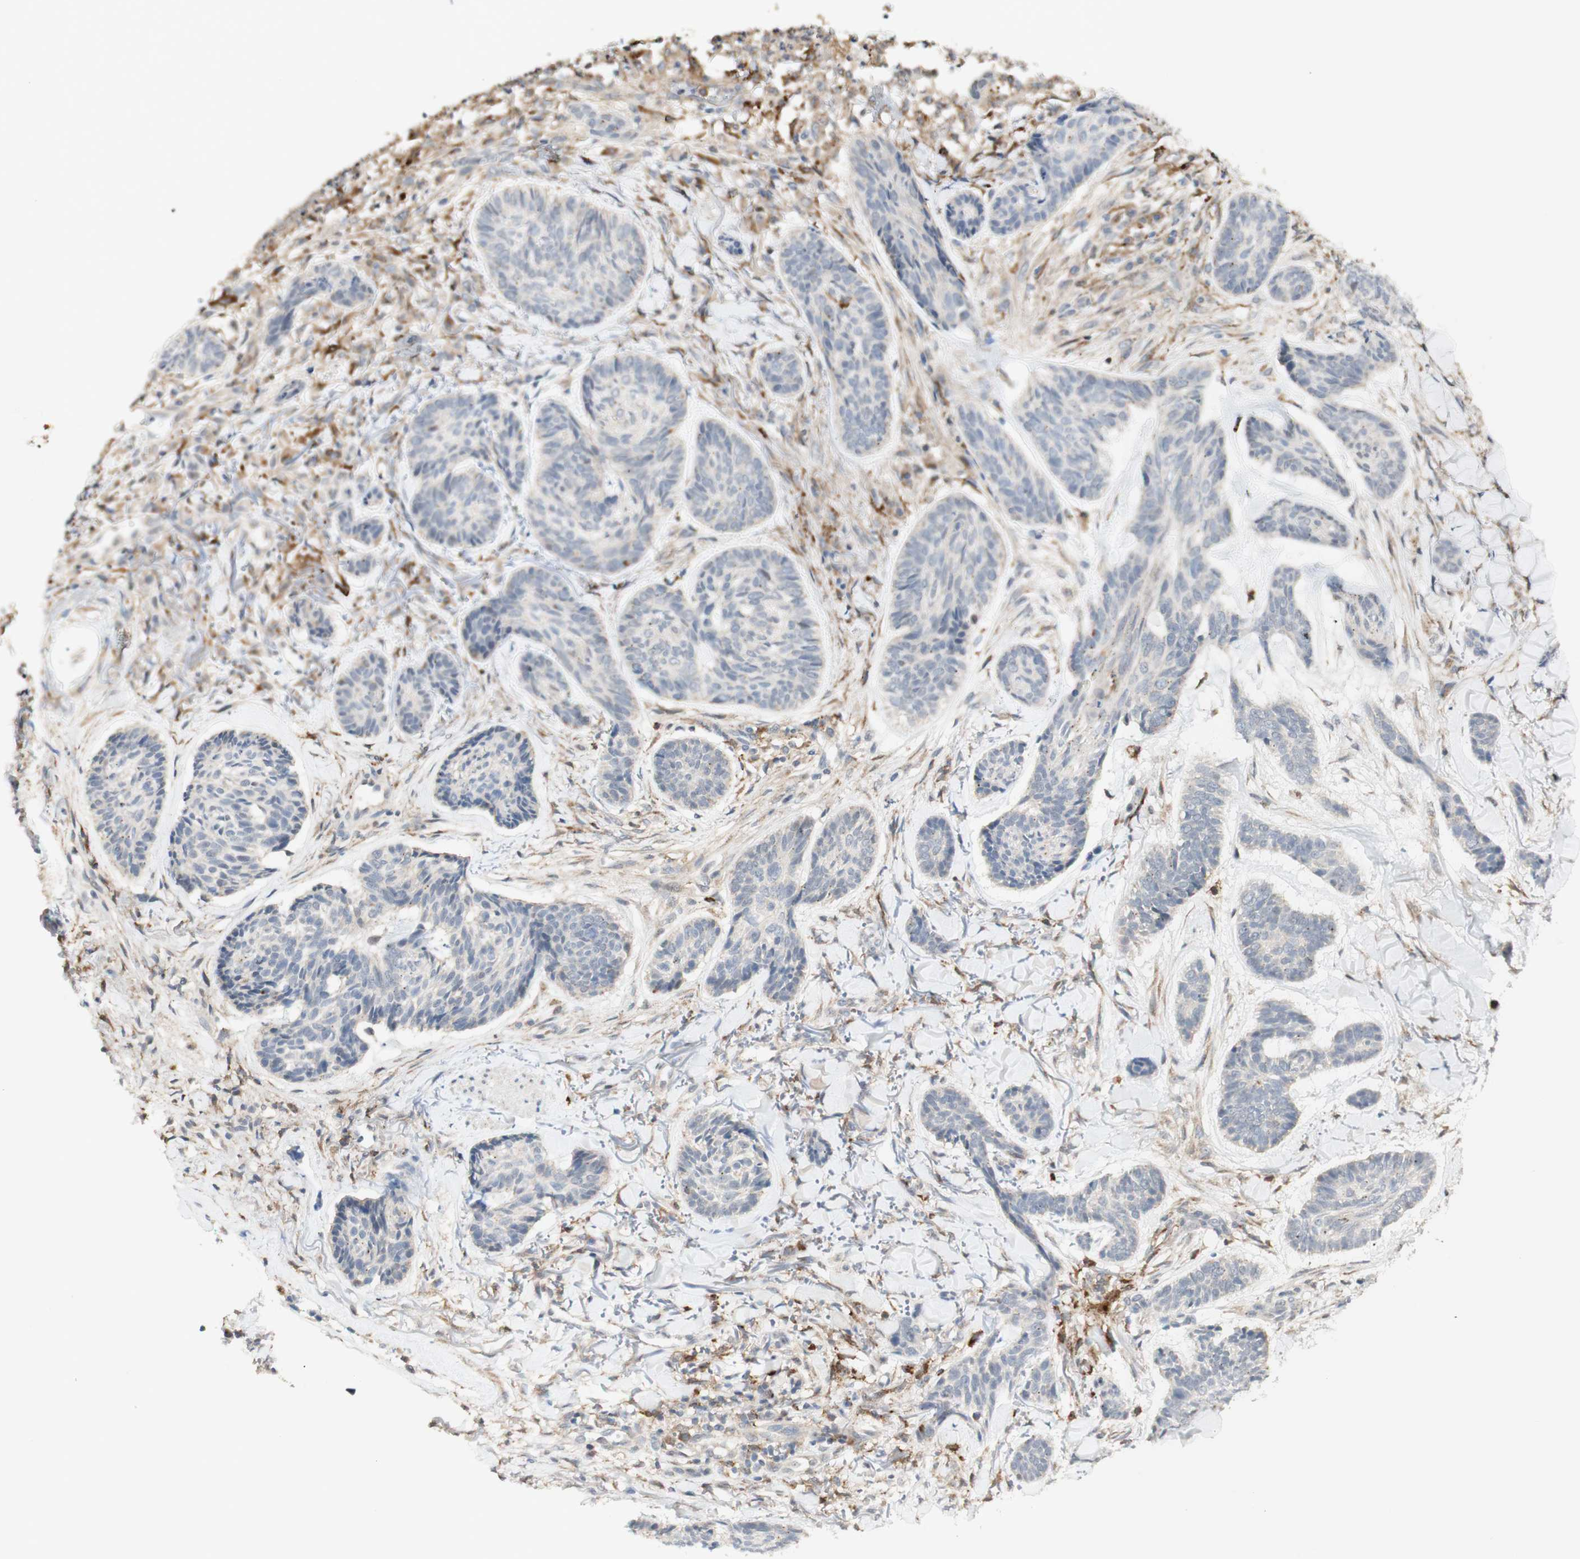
{"staining": {"intensity": "negative", "quantity": "none", "location": "none"}, "tissue": "skin cancer", "cell_type": "Tumor cells", "image_type": "cancer", "snomed": [{"axis": "morphology", "description": "Basal cell carcinoma"}, {"axis": "topography", "description": "Skin"}], "caption": "Tumor cells show no significant expression in skin cancer.", "gene": "GAPT", "patient": {"sex": "male", "age": 43}}